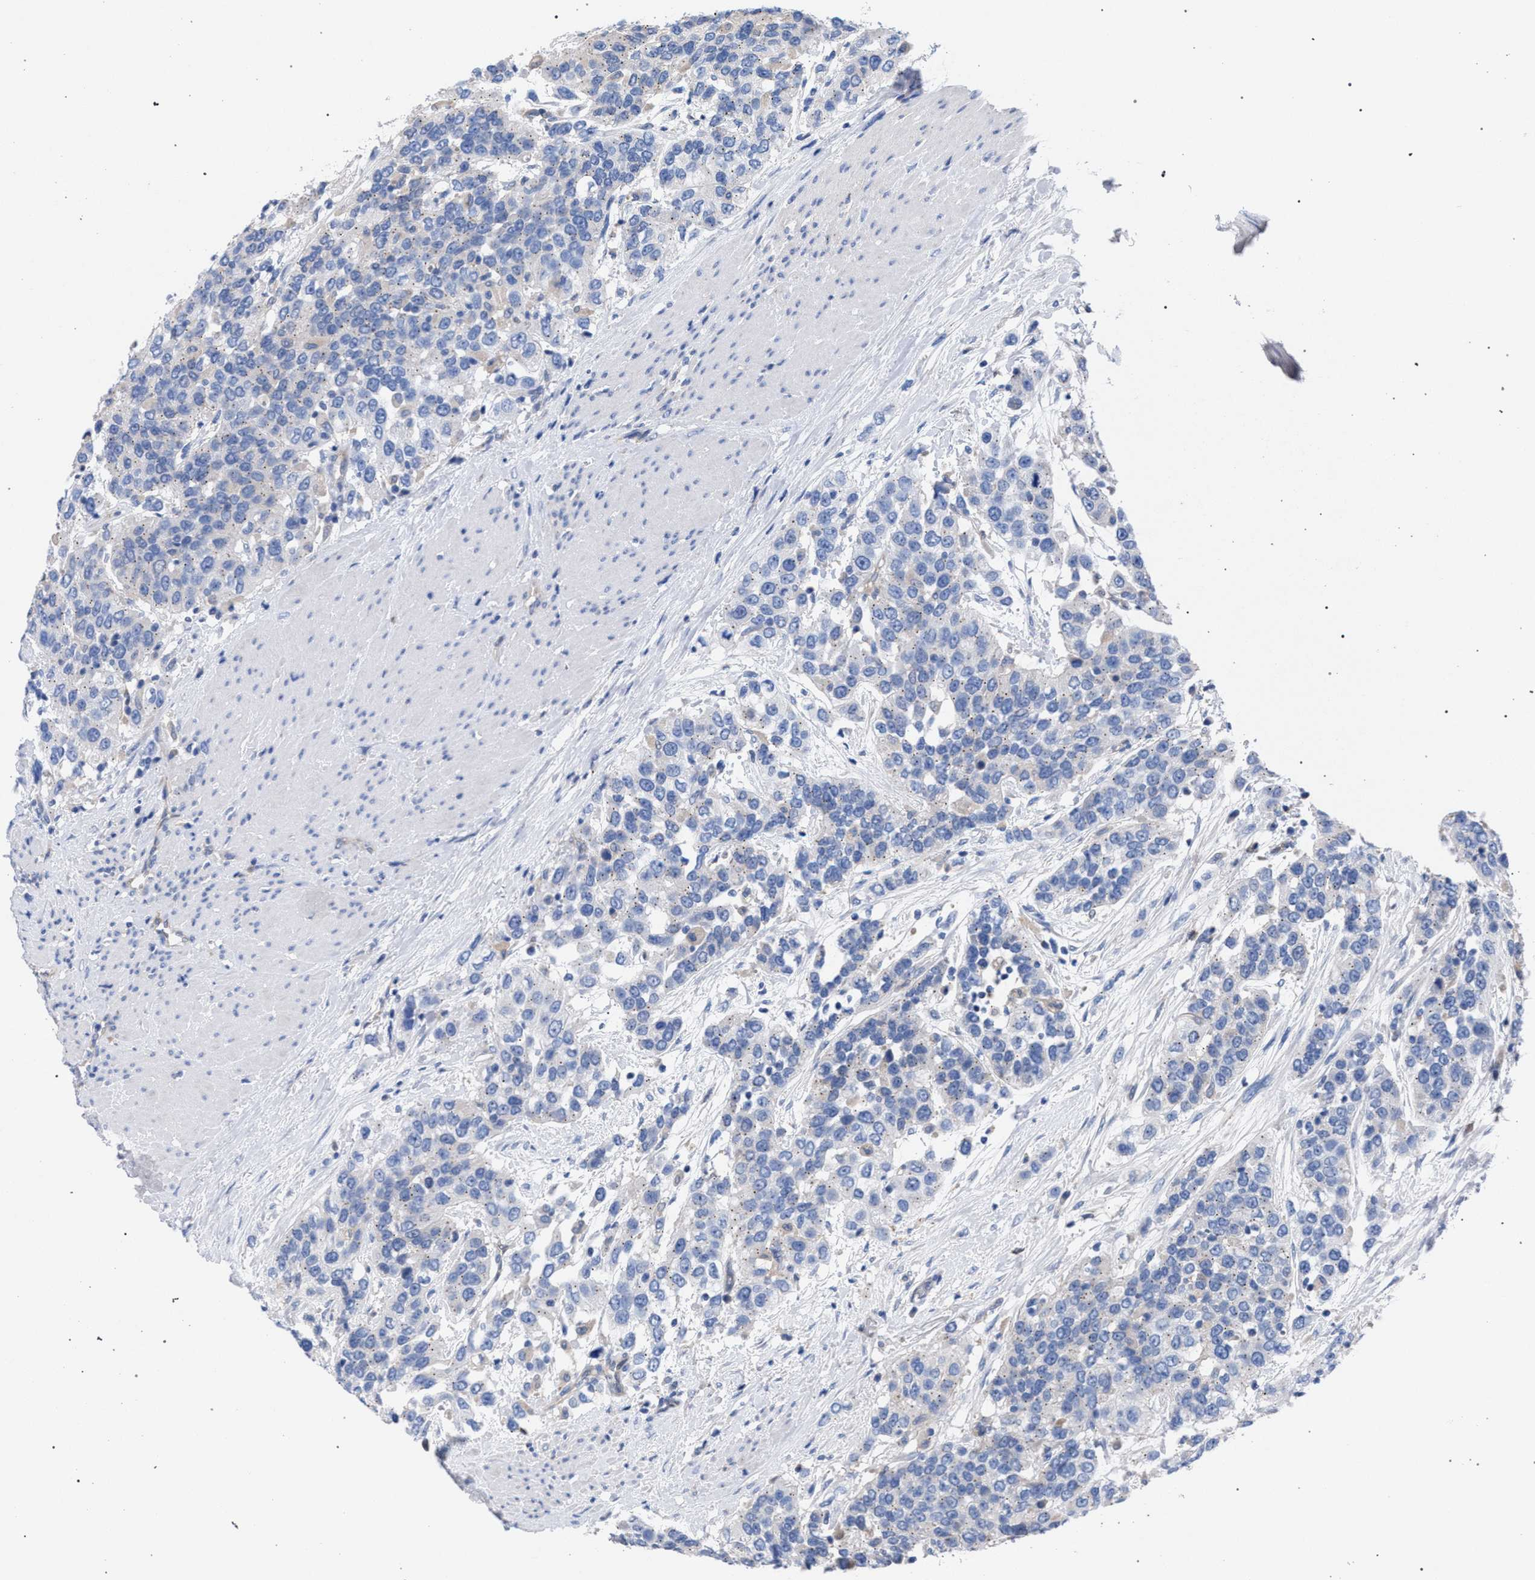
{"staining": {"intensity": "negative", "quantity": "none", "location": "none"}, "tissue": "urothelial cancer", "cell_type": "Tumor cells", "image_type": "cancer", "snomed": [{"axis": "morphology", "description": "Urothelial carcinoma, High grade"}, {"axis": "topography", "description": "Urinary bladder"}], "caption": "Tumor cells are negative for protein expression in human high-grade urothelial carcinoma.", "gene": "GMPR", "patient": {"sex": "female", "age": 80}}